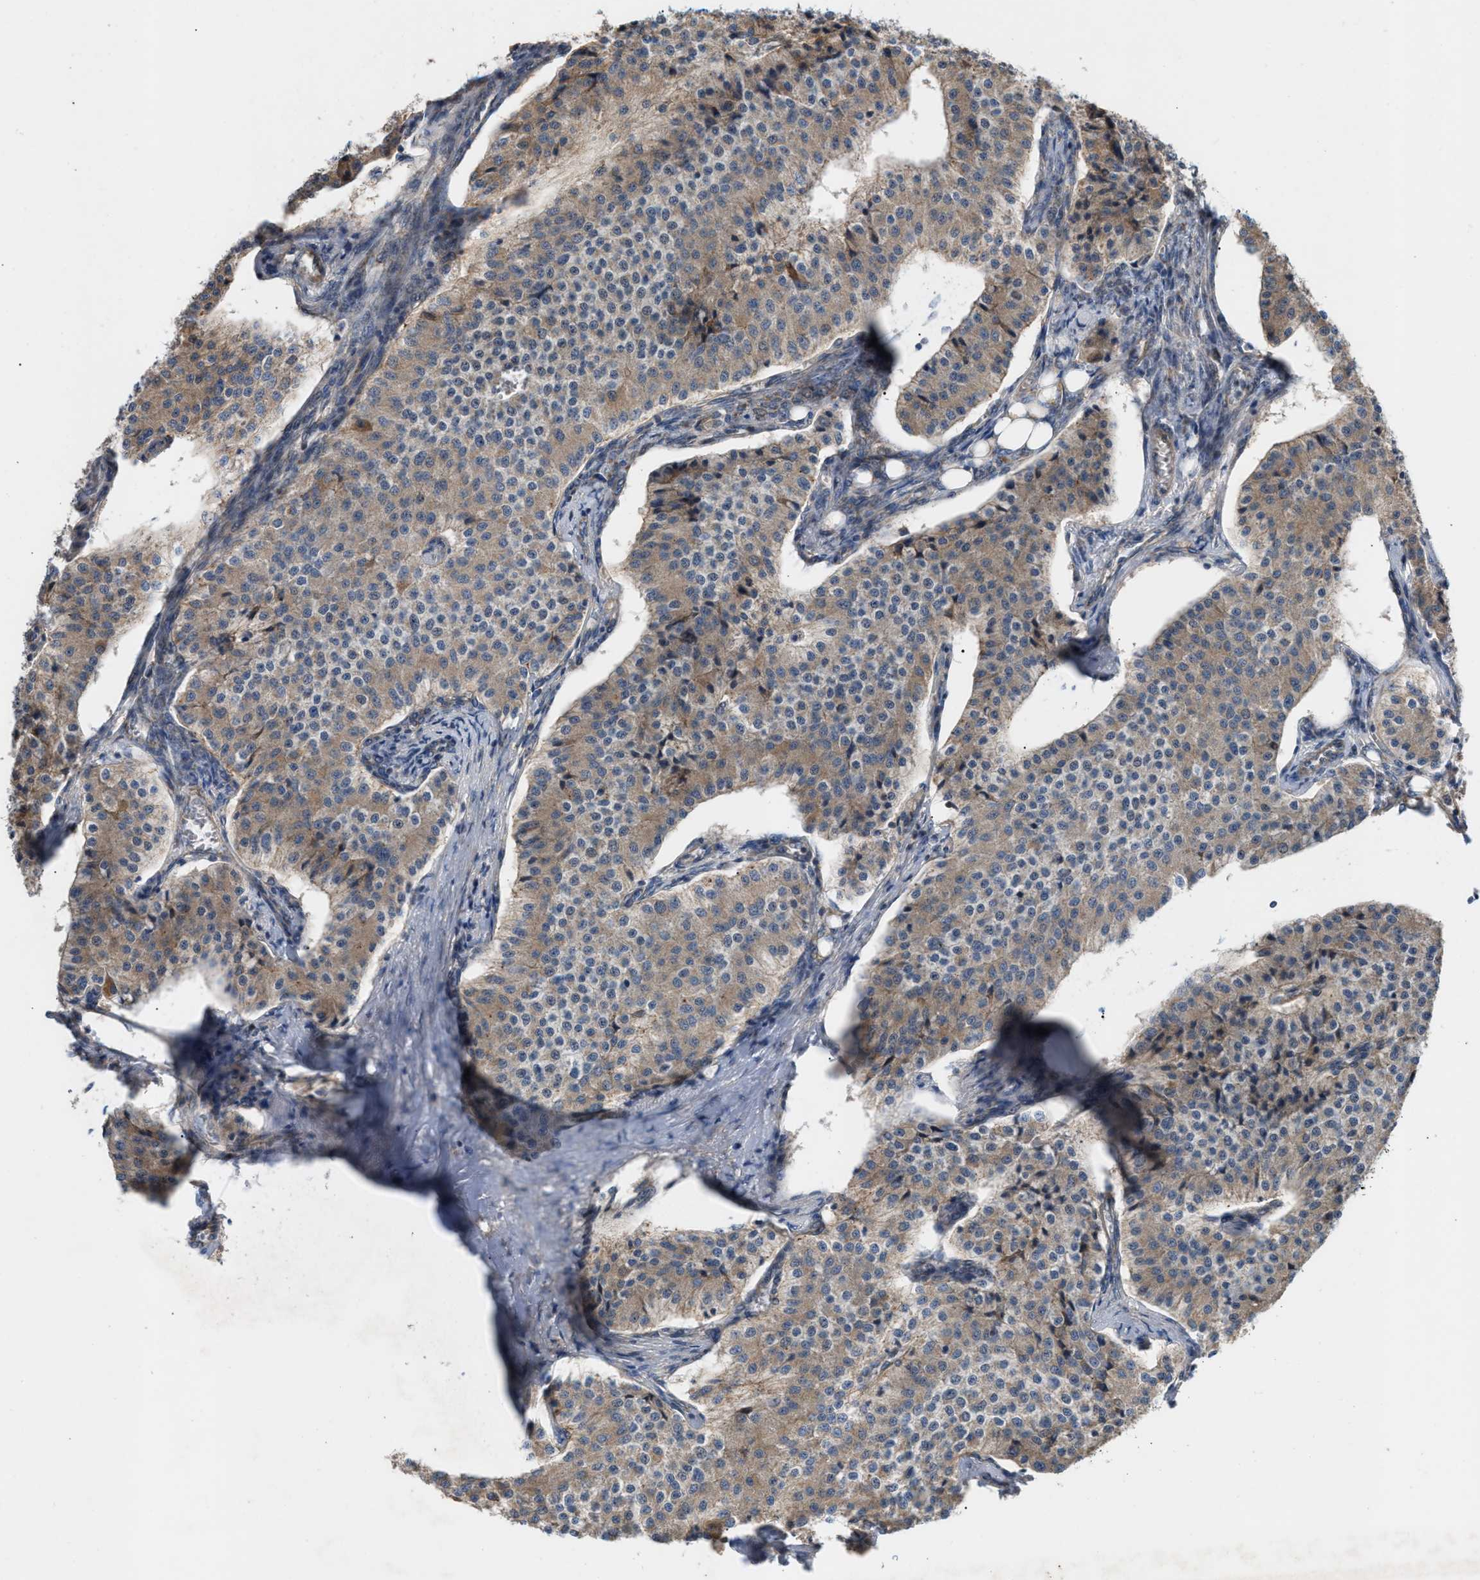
{"staining": {"intensity": "moderate", "quantity": ">75%", "location": "cytoplasmic/membranous"}, "tissue": "carcinoid", "cell_type": "Tumor cells", "image_type": "cancer", "snomed": [{"axis": "morphology", "description": "Carcinoid, malignant, NOS"}, {"axis": "topography", "description": "Colon"}], "caption": "The histopathology image reveals staining of carcinoid, revealing moderate cytoplasmic/membranous protein expression (brown color) within tumor cells. (DAB IHC, brown staining for protein, blue staining for nuclei).", "gene": "OXSM", "patient": {"sex": "female", "age": 52}}